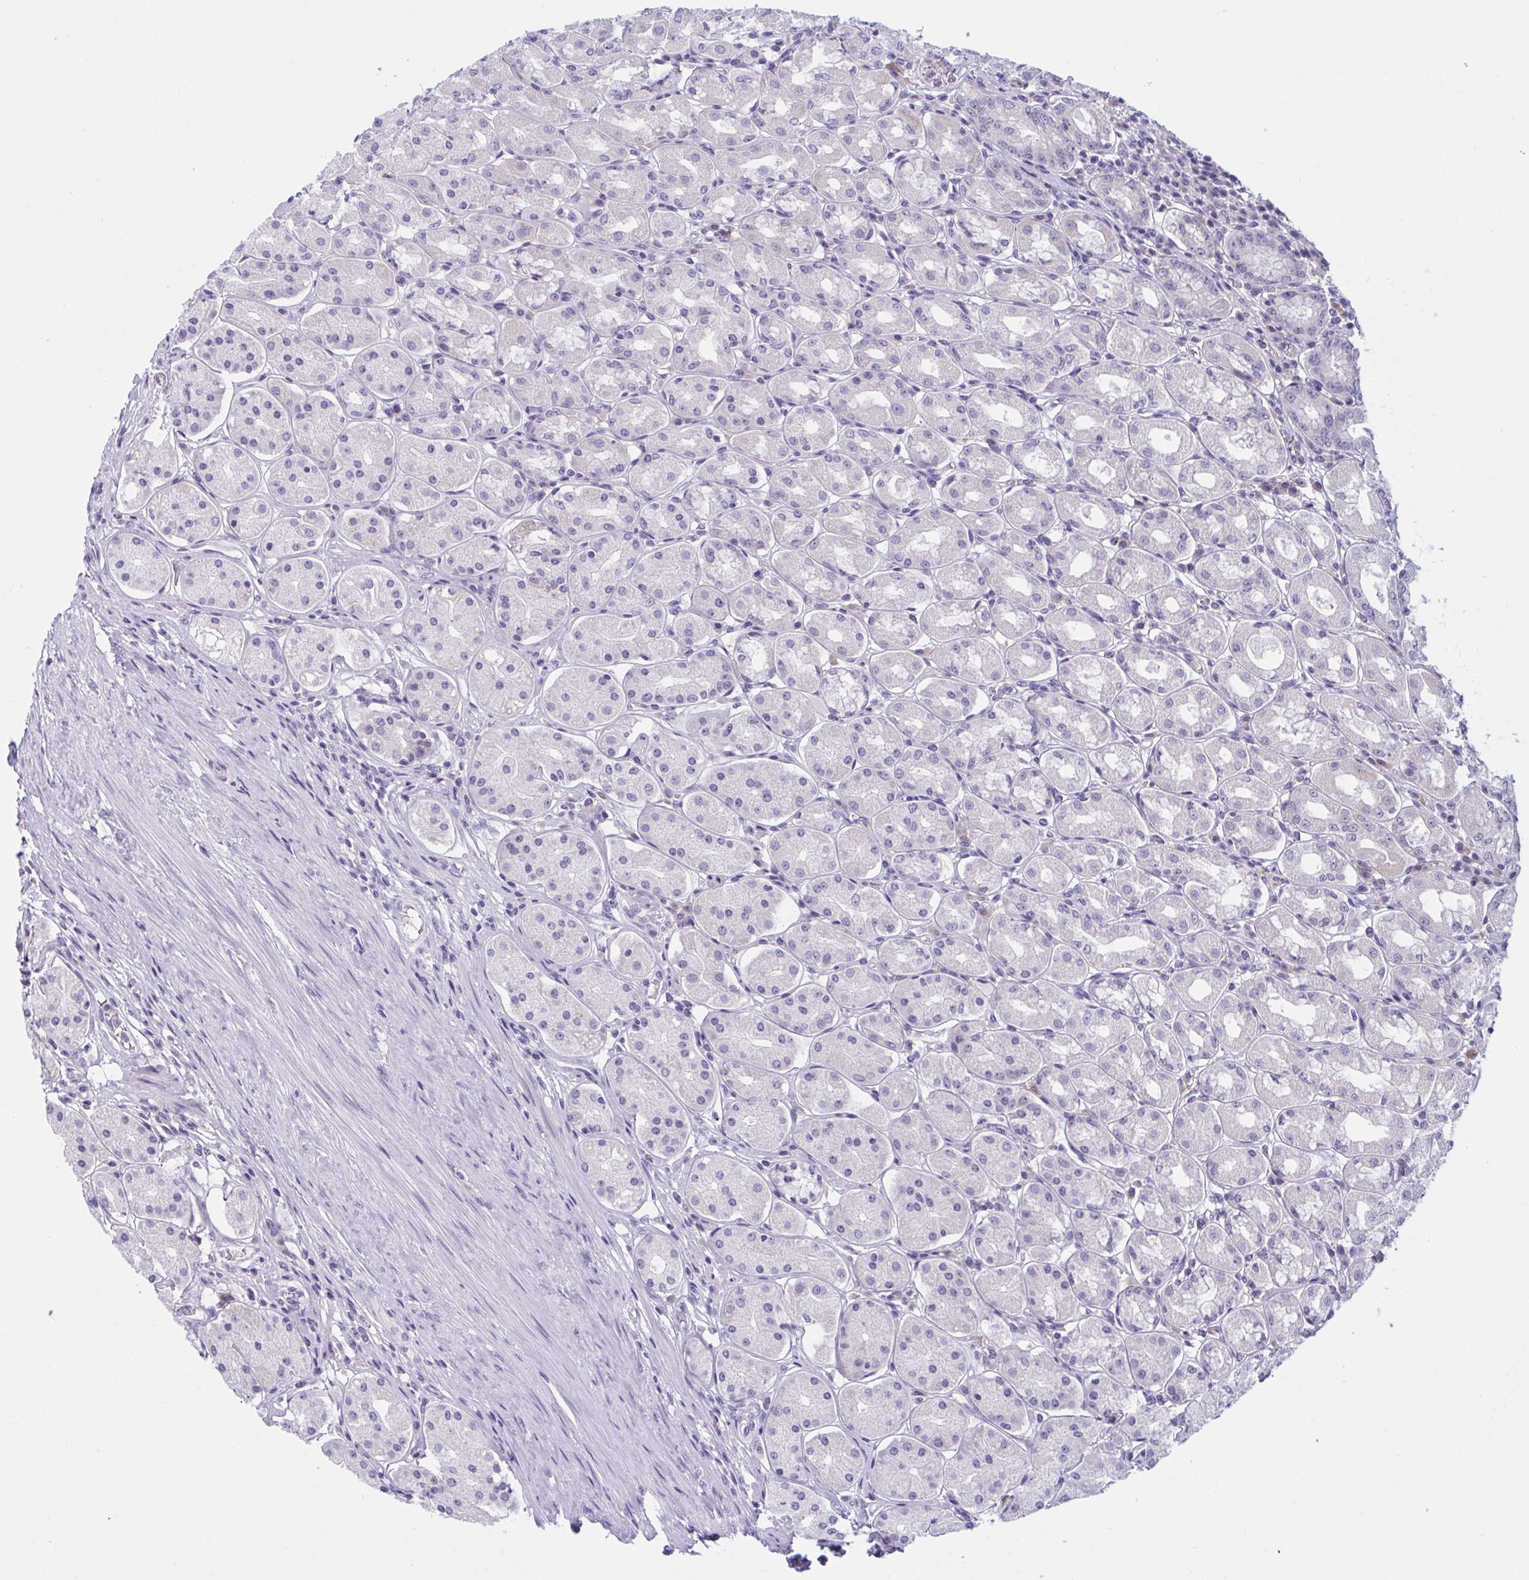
{"staining": {"intensity": "weak", "quantity": "<25%", "location": "cytoplasmic/membranous"}, "tissue": "stomach", "cell_type": "Glandular cells", "image_type": "normal", "snomed": [{"axis": "morphology", "description": "Normal tissue, NOS"}, {"axis": "topography", "description": "Stomach"}, {"axis": "topography", "description": "Stomach, lower"}], "caption": "This is an IHC photomicrograph of normal human stomach. There is no expression in glandular cells.", "gene": "WNT9B", "patient": {"sex": "female", "age": 56}}